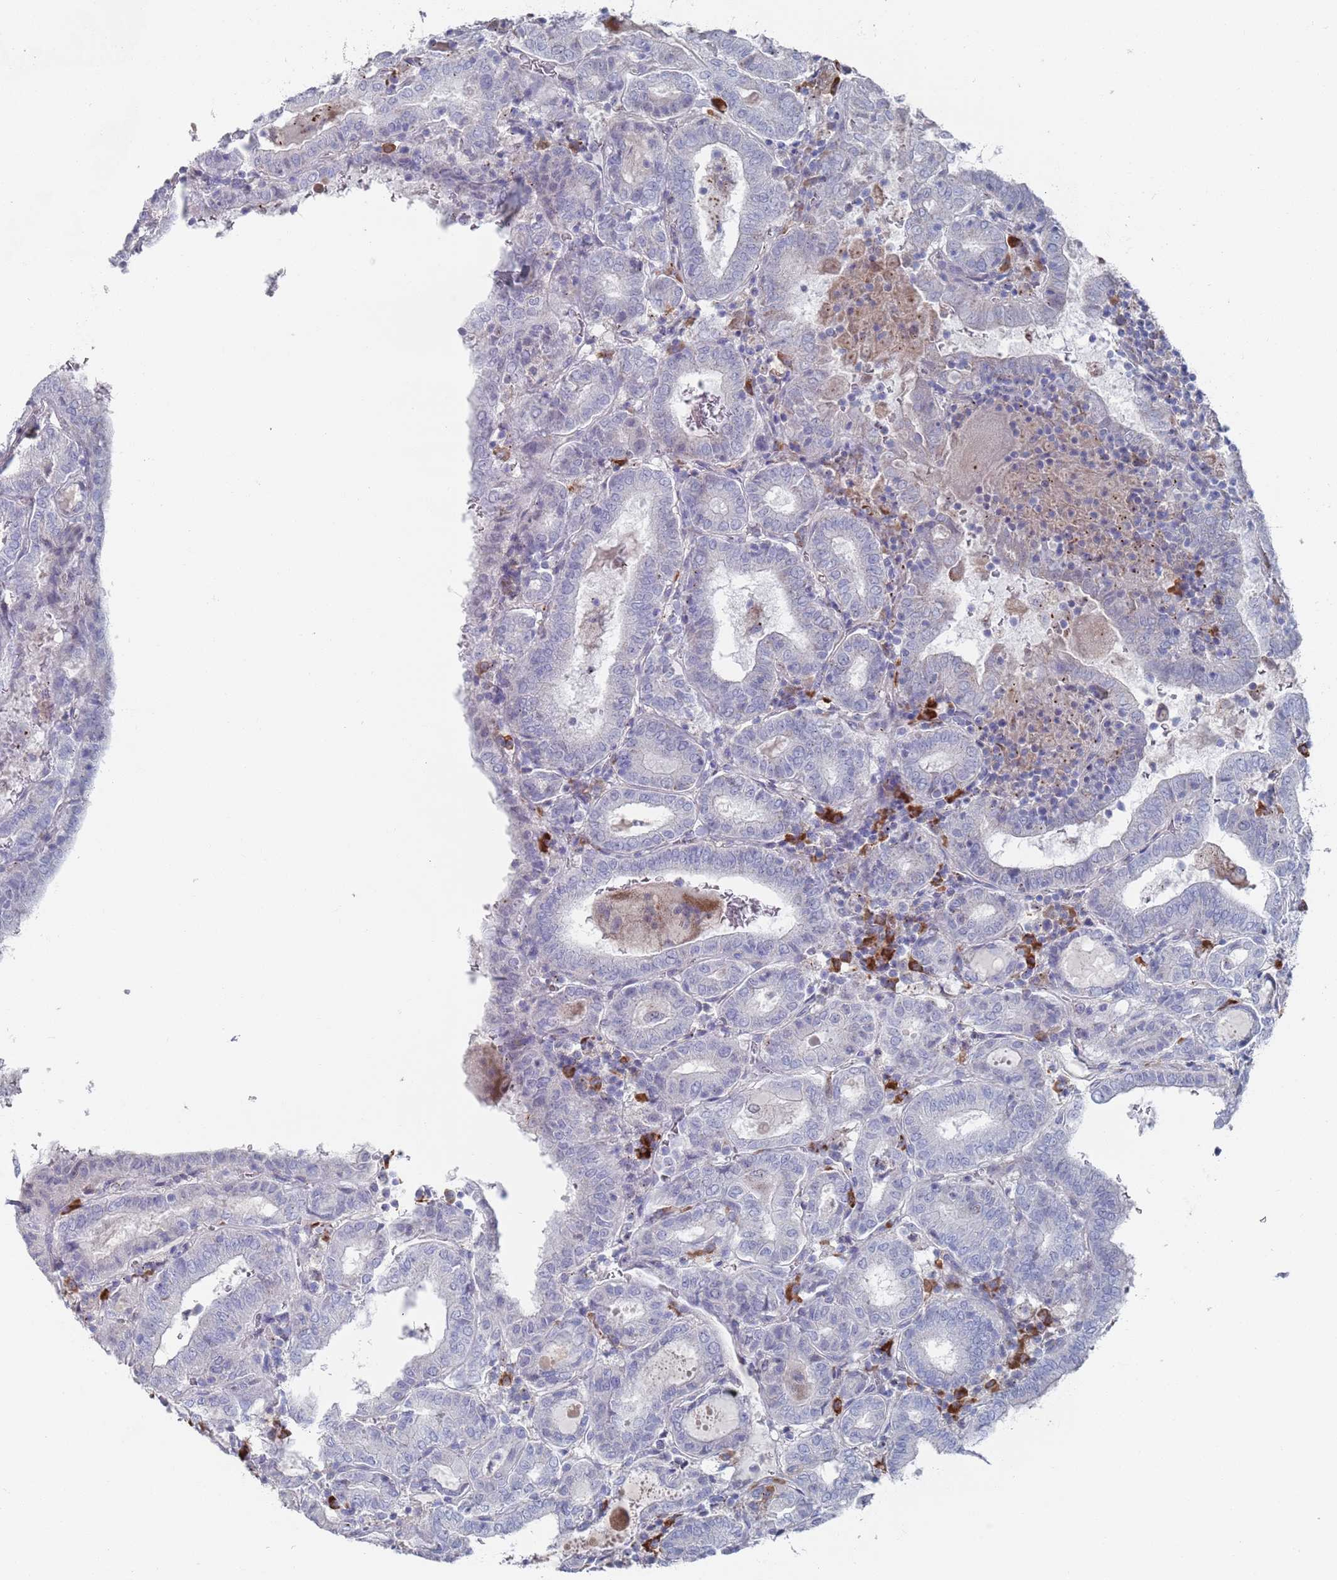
{"staining": {"intensity": "negative", "quantity": "none", "location": "none"}, "tissue": "thyroid cancer", "cell_type": "Tumor cells", "image_type": "cancer", "snomed": [{"axis": "morphology", "description": "Papillary adenocarcinoma, NOS"}, {"axis": "topography", "description": "Thyroid gland"}], "caption": "A histopathology image of thyroid cancer (papillary adenocarcinoma) stained for a protein reveals no brown staining in tumor cells.", "gene": "MAT1A", "patient": {"sex": "female", "age": 72}}